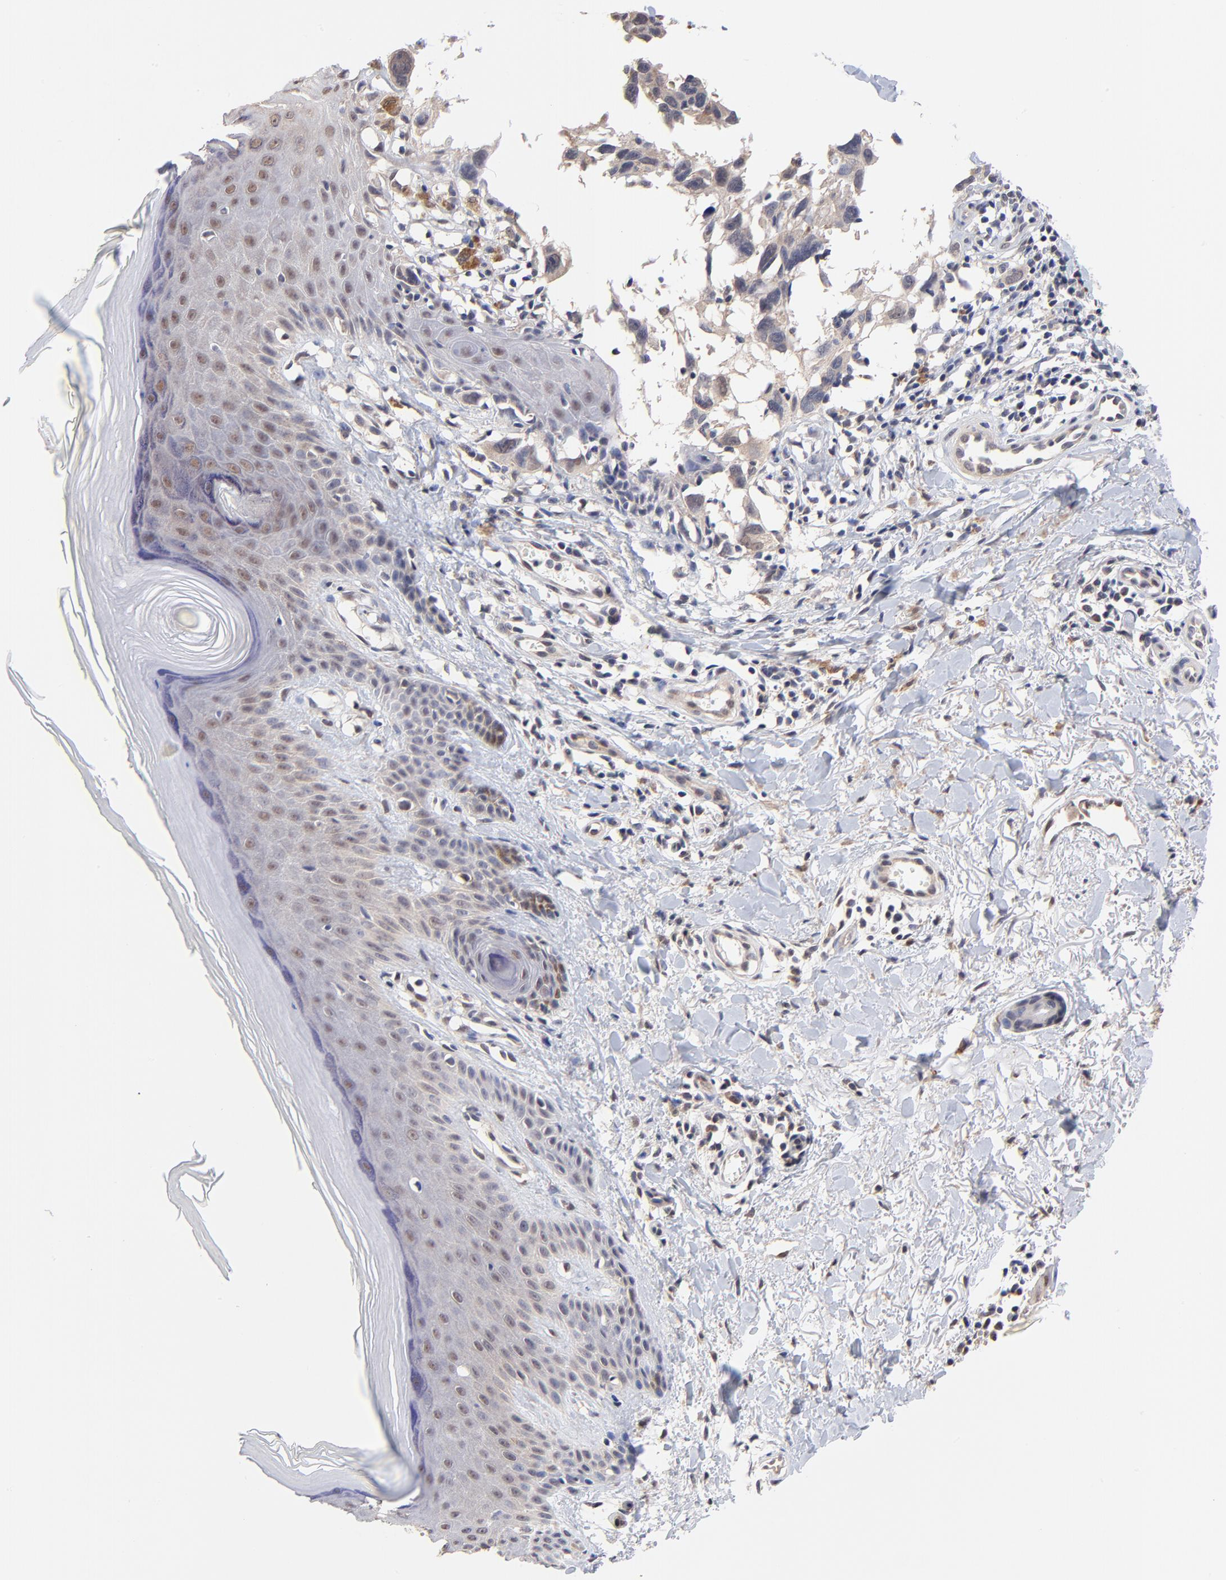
{"staining": {"intensity": "weak", "quantity": "<25%", "location": "nuclear"}, "tissue": "melanoma", "cell_type": "Tumor cells", "image_type": "cancer", "snomed": [{"axis": "morphology", "description": "Malignant melanoma, NOS"}, {"axis": "topography", "description": "Skin"}], "caption": "Malignant melanoma stained for a protein using immunohistochemistry (IHC) displays no expression tumor cells.", "gene": "TXNL1", "patient": {"sex": "female", "age": 77}}